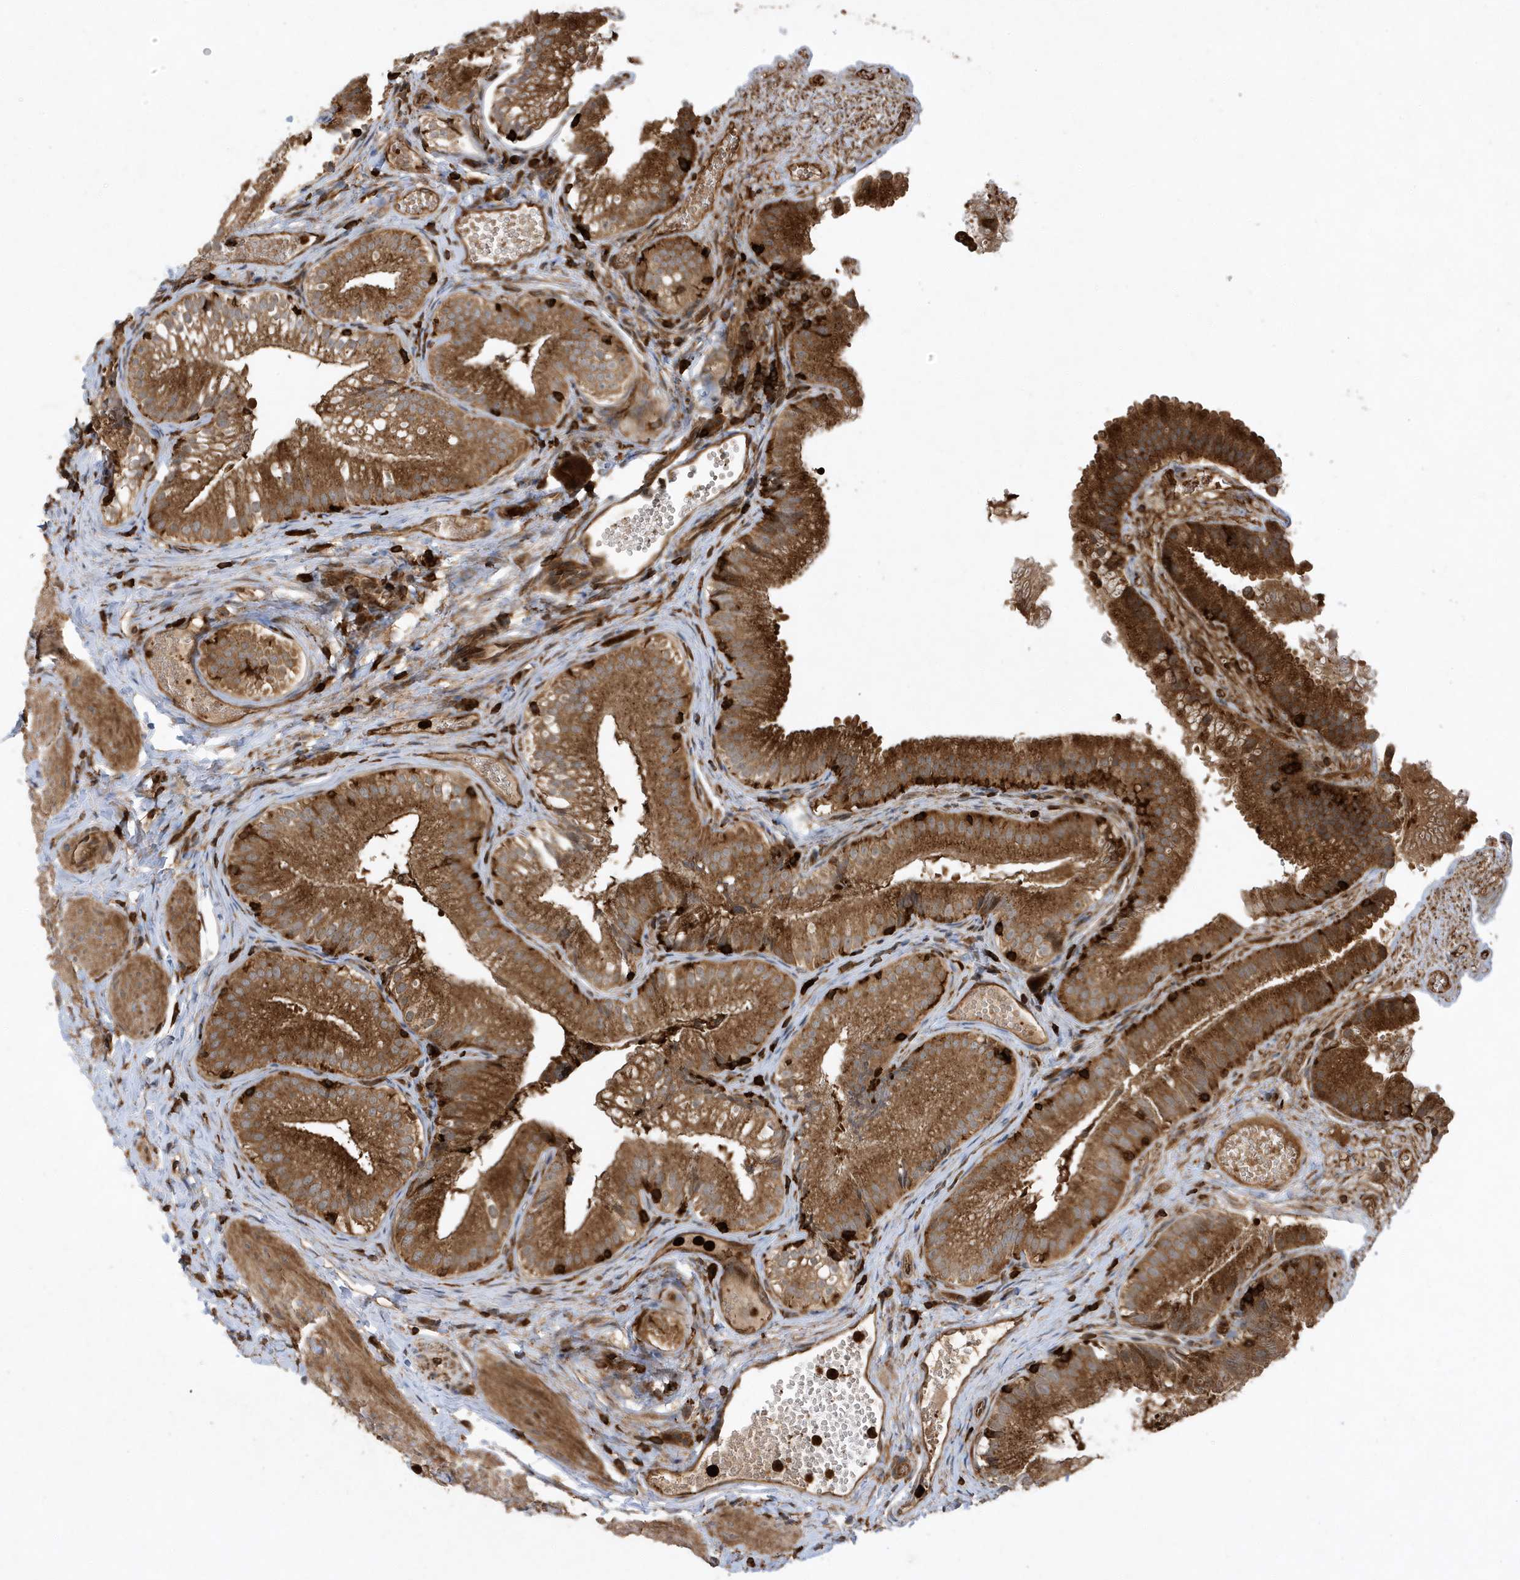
{"staining": {"intensity": "strong", "quantity": ">75%", "location": "cytoplasmic/membranous"}, "tissue": "gallbladder", "cell_type": "Glandular cells", "image_type": "normal", "snomed": [{"axis": "morphology", "description": "Normal tissue, NOS"}, {"axis": "topography", "description": "Gallbladder"}], "caption": "DAB (3,3'-diaminobenzidine) immunohistochemical staining of unremarkable gallbladder shows strong cytoplasmic/membranous protein positivity in about >75% of glandular cells.", "gene": "LAPTM4A", "patient": {"sex": "female", "age": 30}}